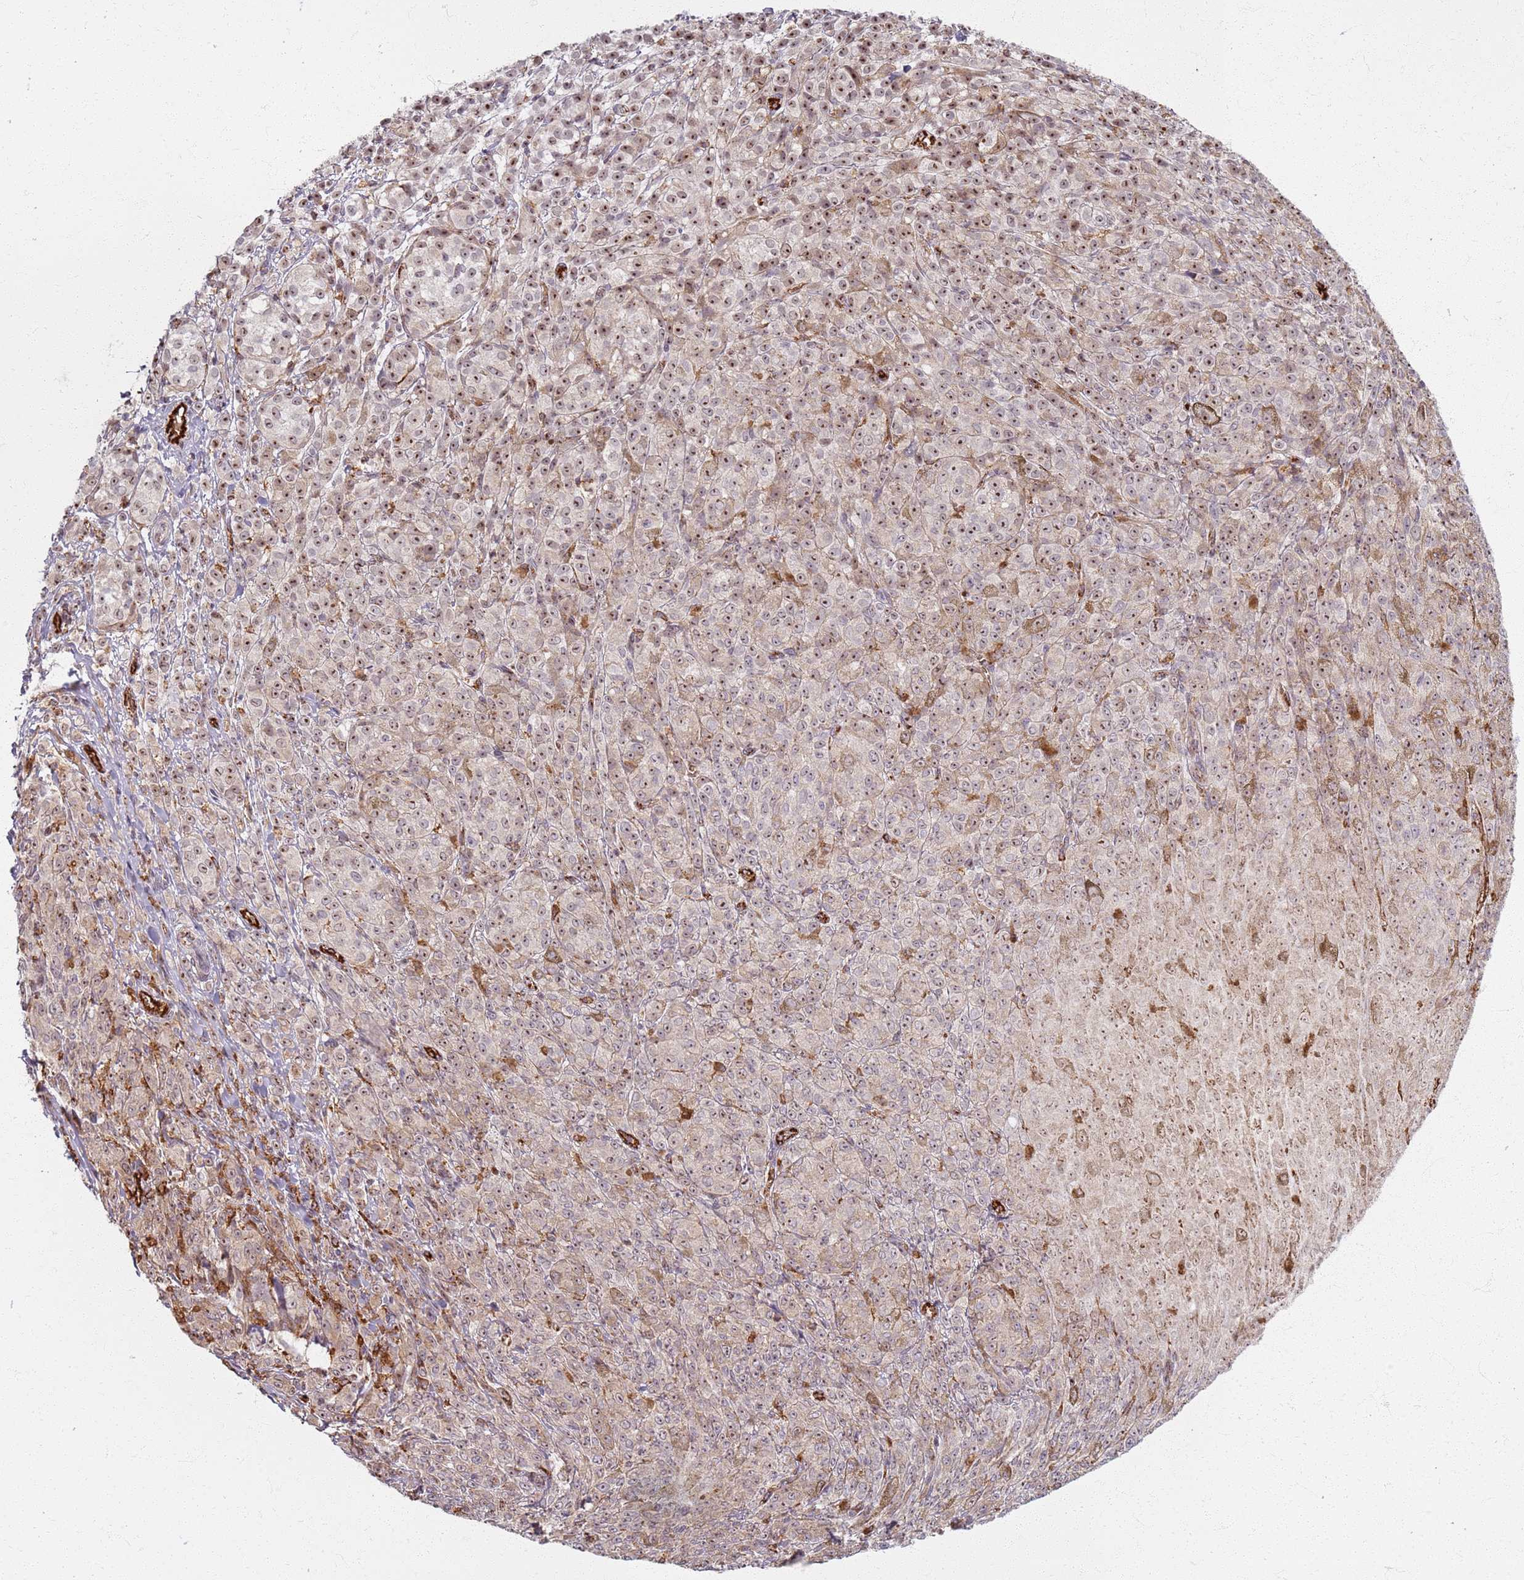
{"staining": {"intensity": "moderate", "quantity": "25%-75%", "location": "cytoplasmic/membranous,nuclear"}, "tissue": "melanoma", "cell_type": "Tumor cells", "image_type": "cancer", "snomed": [{"axis": "morphology", "description": "Malignant melanoma, NOS"}, {"axis": "topography", "description": "Skin"}], "caption": "This is a histology image of immunohistochemistry staining of malignant melanoma, which shows moderate positivity in the cytoplasmic/membranous and nuclear of tumor cells.", "gene": "KRI1", "patient": {"sex": "female", "age": 52}}